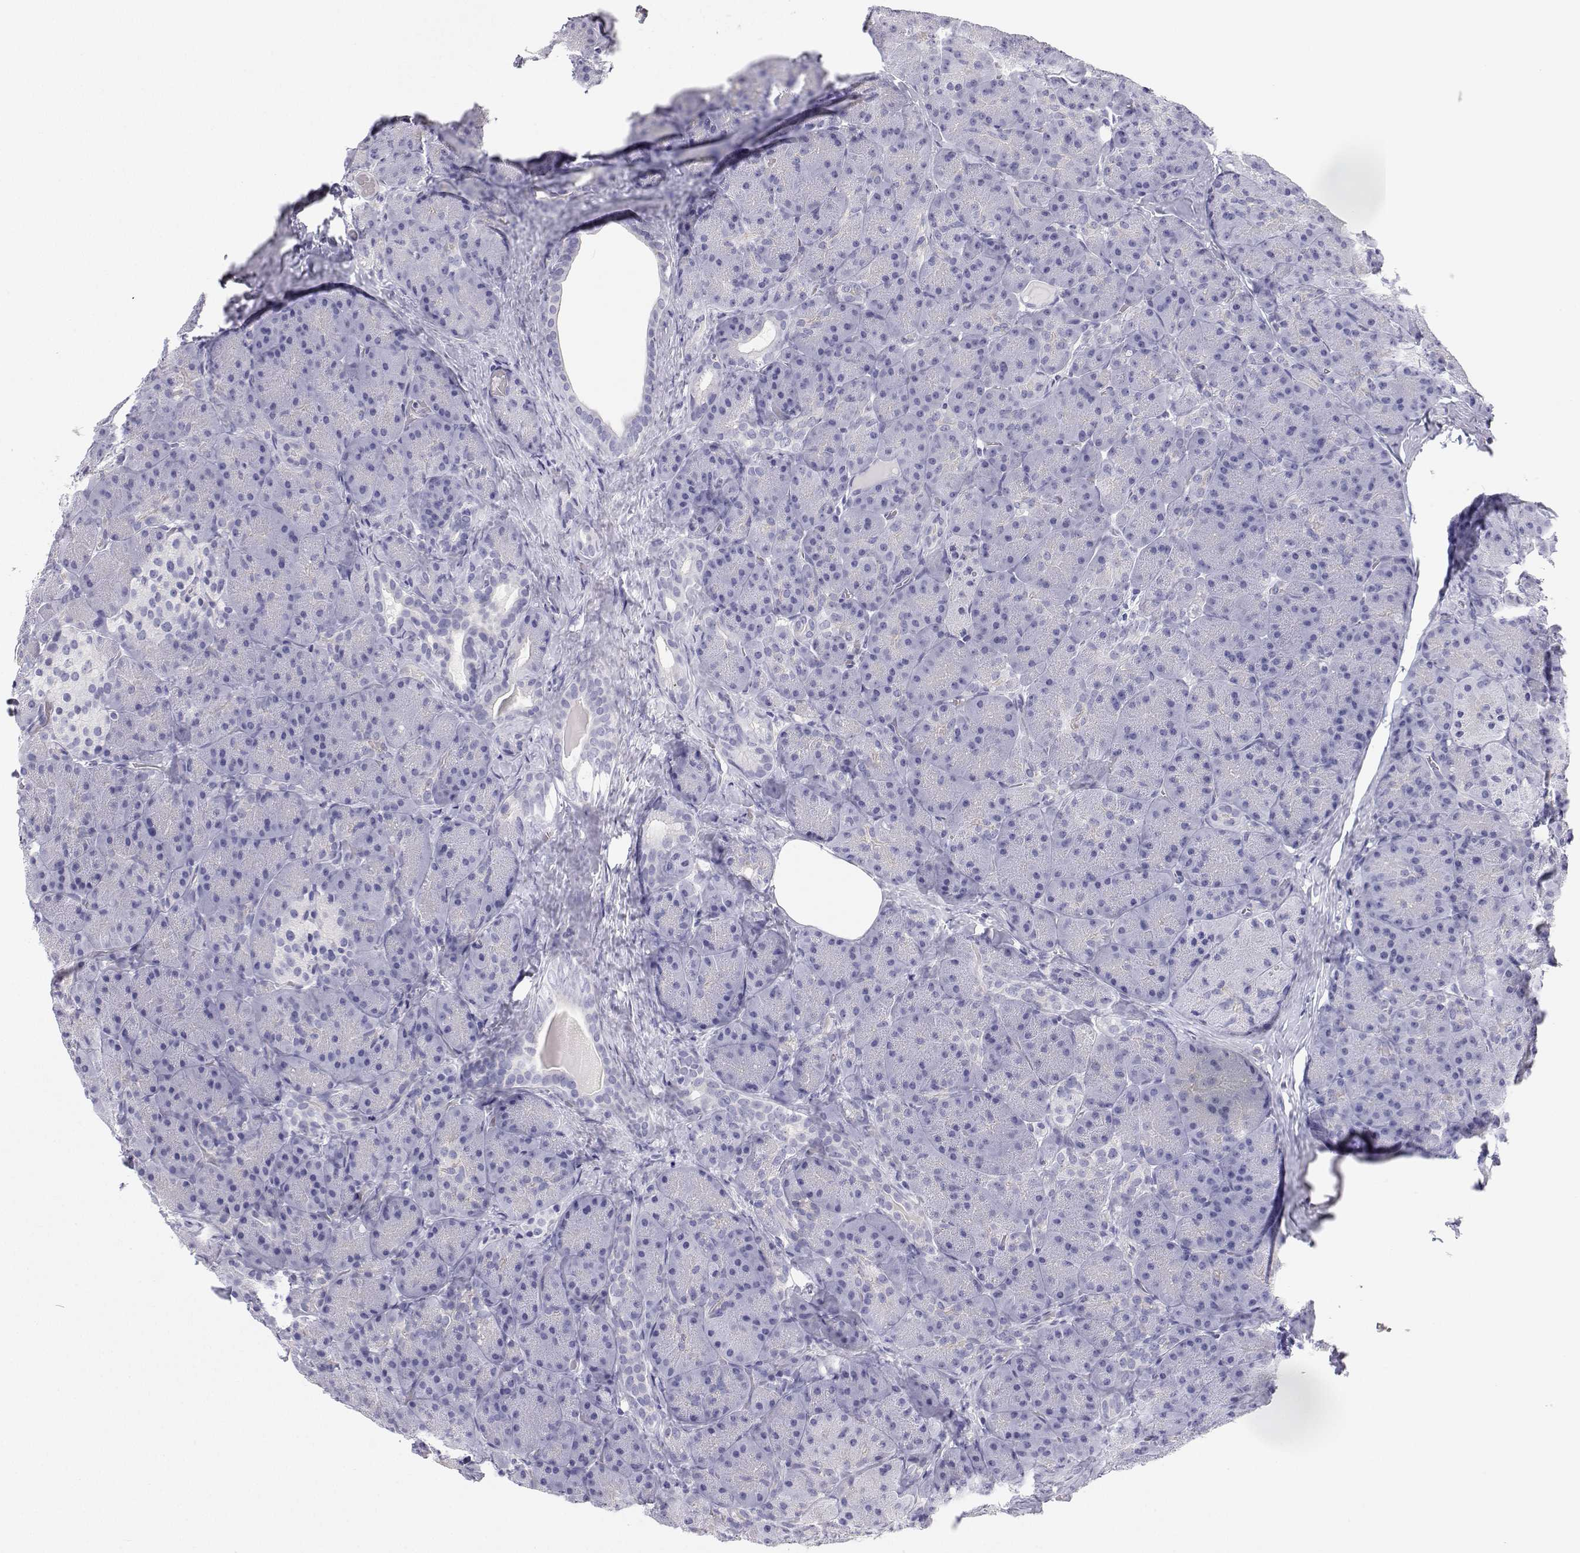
{"staining": {"intensity": "negative", "quantity": "none", "location": "none"}, "tissue": "pancreas", "cell_type": "Exocrine glandular cells", "image_type": "normal", "snomed": [{"axis": "morphology", "description": "Normal tissue, NOS"}, {"axis": "topography", "description": "Pancreas"}], "caption": "High power microscopy image of an immunohistochemistry (IHC) histopathology image of unremarkable pancreas, revealing no significant expression in exocrine glandular cells.", "gene": "BHMT", "patient": {"sex": "male", "age": 57}}